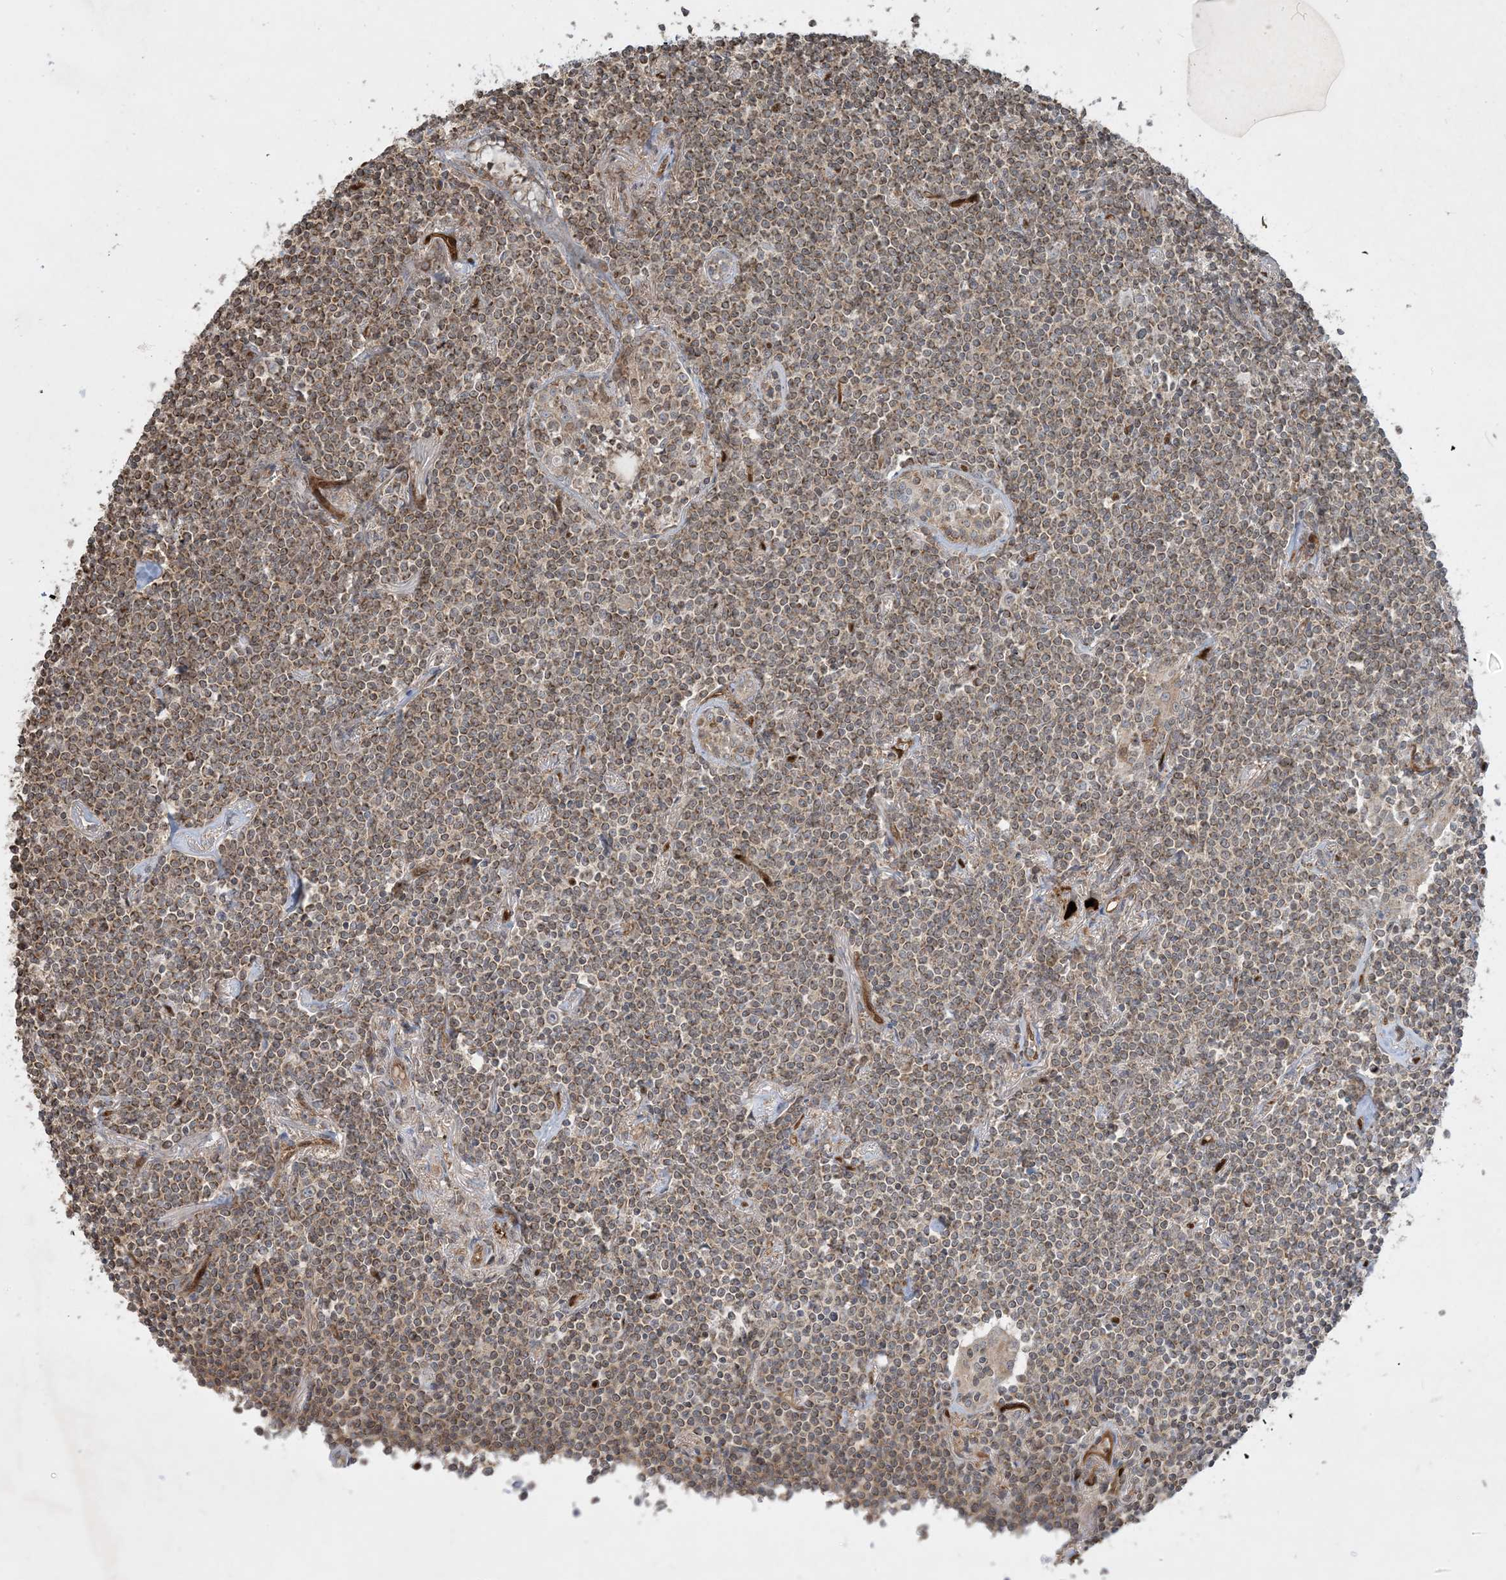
{"staining": {"intensity": "moderate", "quantity": ">75%", "location": "cytoplasmic/membranous"}, "tissue": "lymphoma", "cell_type": "Tumor cells", "image_type": "cancer", "snomed": [{"axis": "morphology", "description": "Malignant lymphoma, non-Hodgkin's type, Low grade"}, {"axis": "topography", "description": "Lung"}], "caption": "A histopathology image of malignant lymphoma, non-Hodgkin's type (low-grade) stained for a protein reveals moderate cytoplasmic/membranous brown staining in tumor cells.", "gene": "PPM1F", "patient": {"sex": "female", "age": 71}}